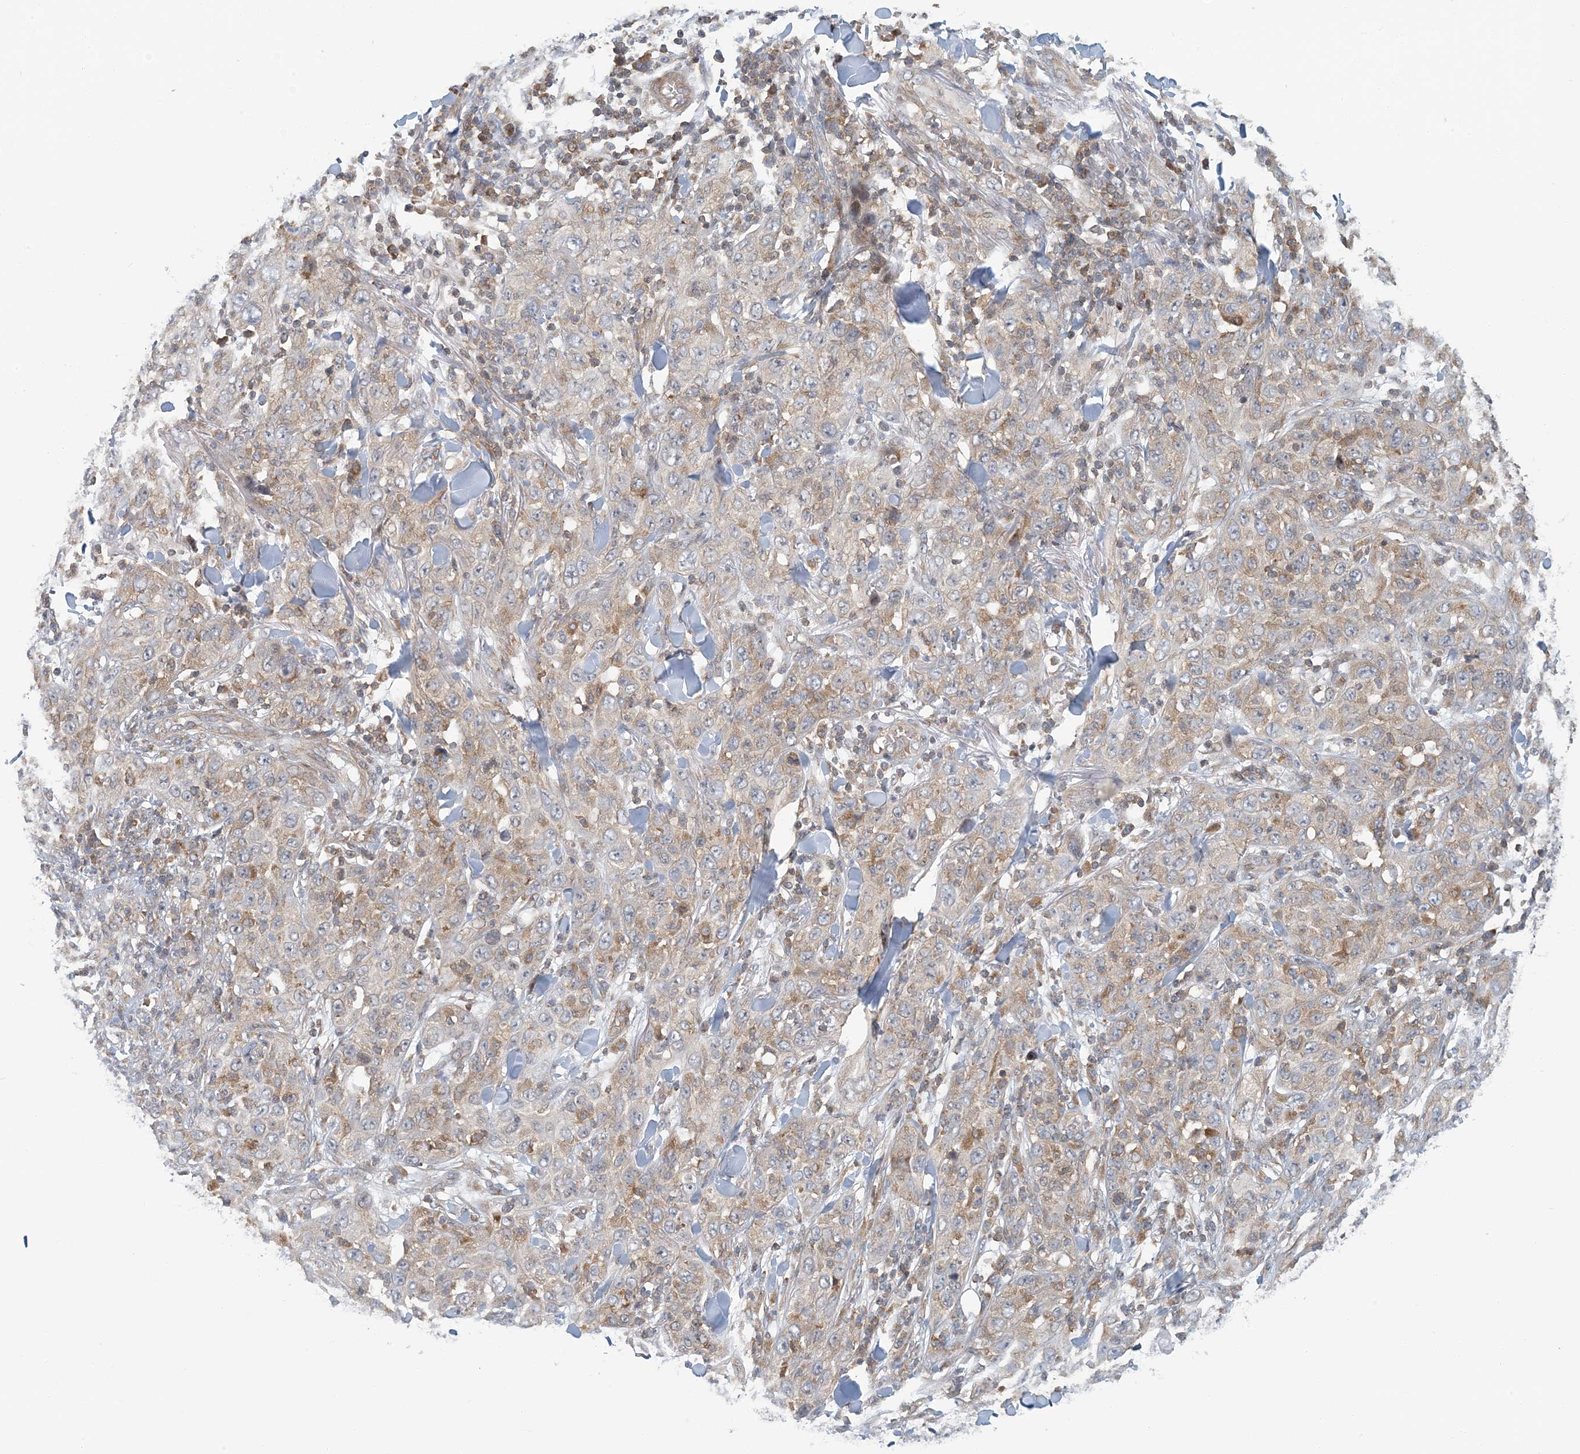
{"staining": {"intensity": "weak", "quantity": "25%-75%", "location": "cytoplasmic/membranous"}, "tissue": "skin cancer", "cell_type": "Tumor cells", "image_type": "cancer", "snomed": [{"axis": "morphology", "description": "Squamous cell carcinoma, NOS"}, {"axis": "topography", "description": "Skin"}], "caption": "Immunohistochemistry staining of skin squamous cell carcinoma, which shows low levels of weak cytoplasmic/membranous staining in approximately 25%-75% of tumor cells indicating weak cytoplasmic/membranous protein expression. The staining was performed using DAB (brown) for protein detection and nuclei were counterstained in hematoxylin (blue).", "gene": "ATP13A2", "patient": {"sex": "female", "age": 88}}